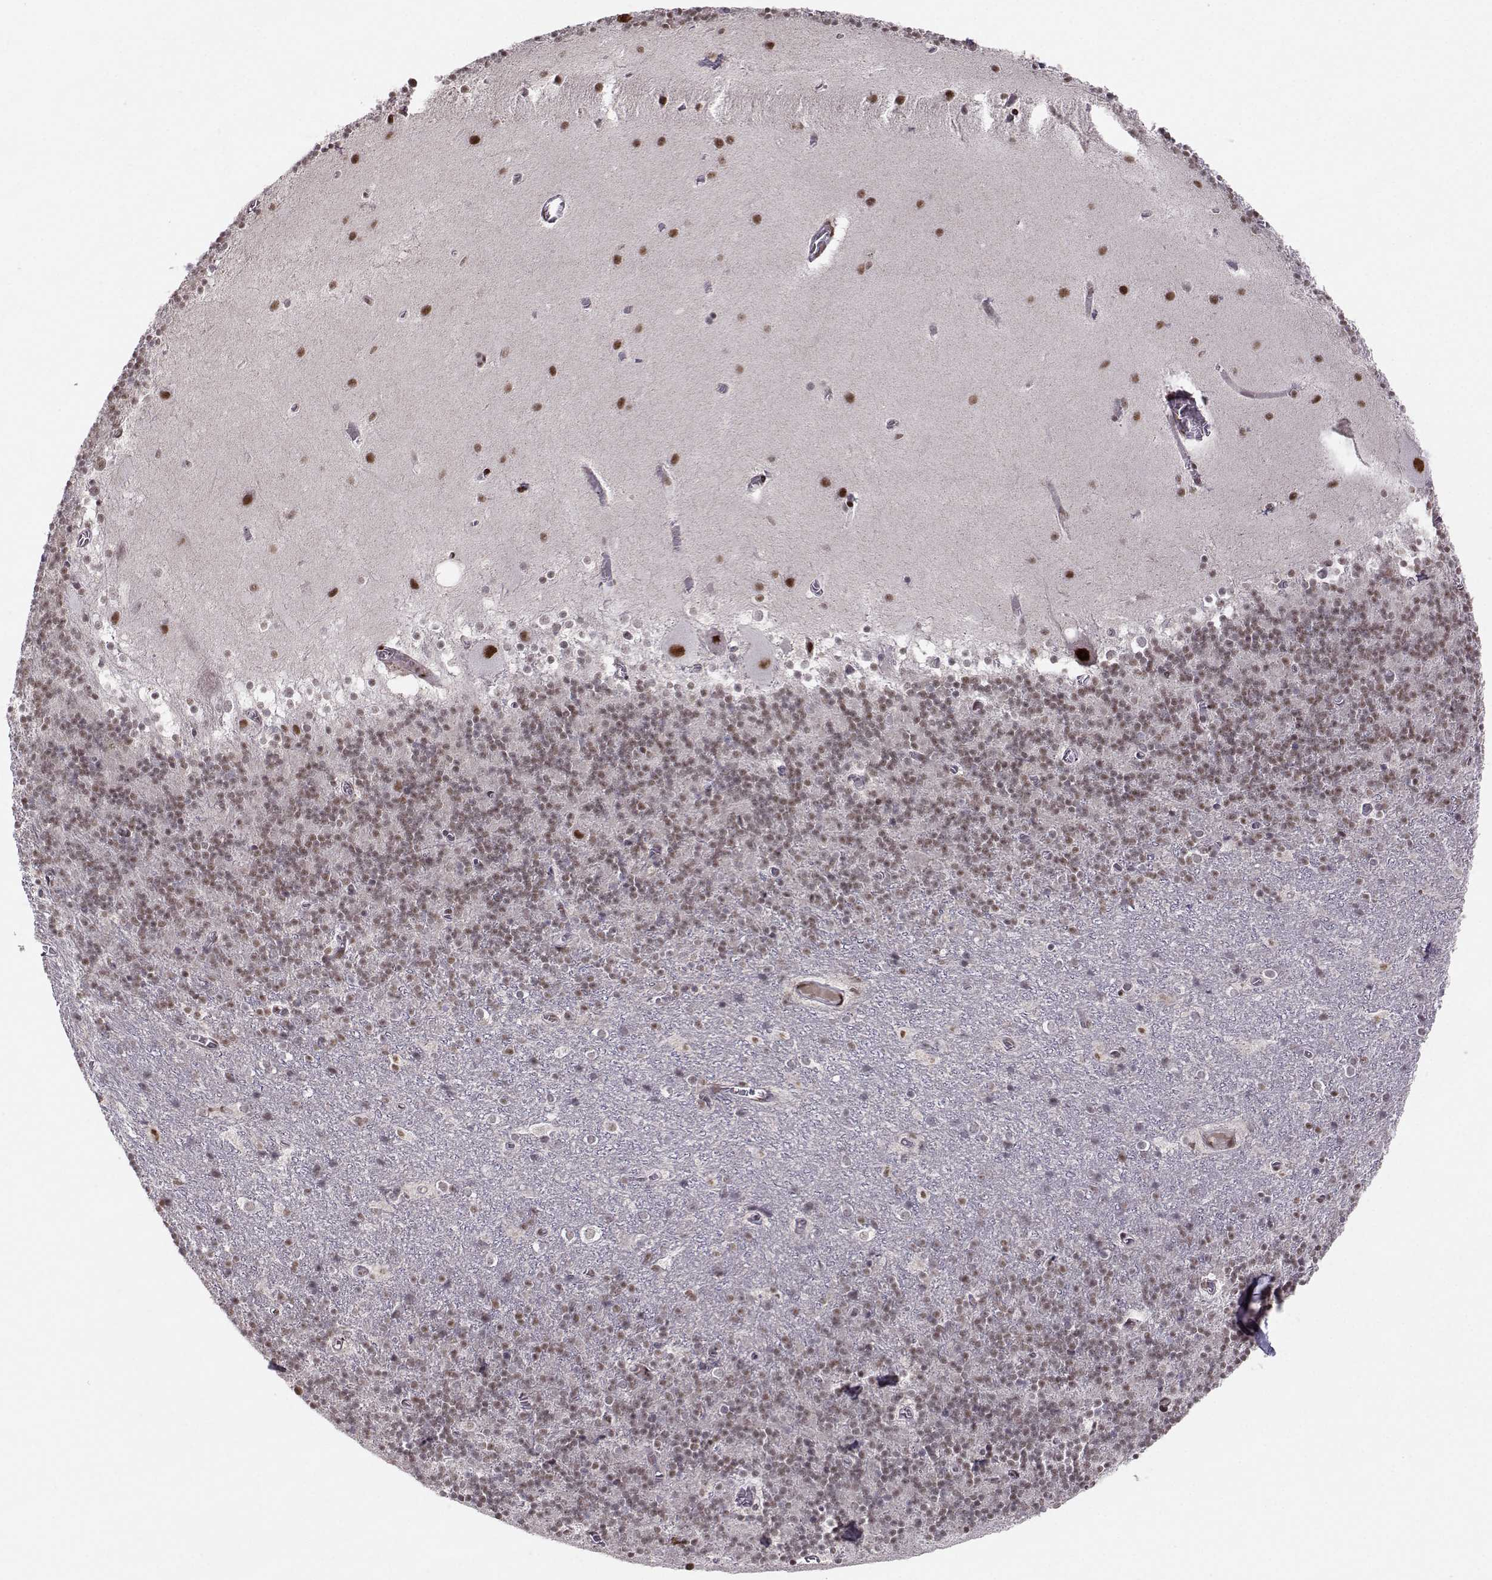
{"staining": {"intensity": "weak", "quantity": "25%-75%", "location": "nuclear"}, "tissue": "cerebellum", "cell_type": "Cells in granular layer", "image_type": "normal", "snomed": [{"axis": "morphology", "description": "Normal tissue, NOS"}, {"axis": "topography", "description": "Cerebellum"}], "caption": "Immunohistochemical staining of normal human cerebellum shows 25%-75% levels of weak nuclear protein expression in about 25%-75% of cells in granular layer.", "gene": "SNAPC2", "patient": {"sex": "male", "age": 70}}